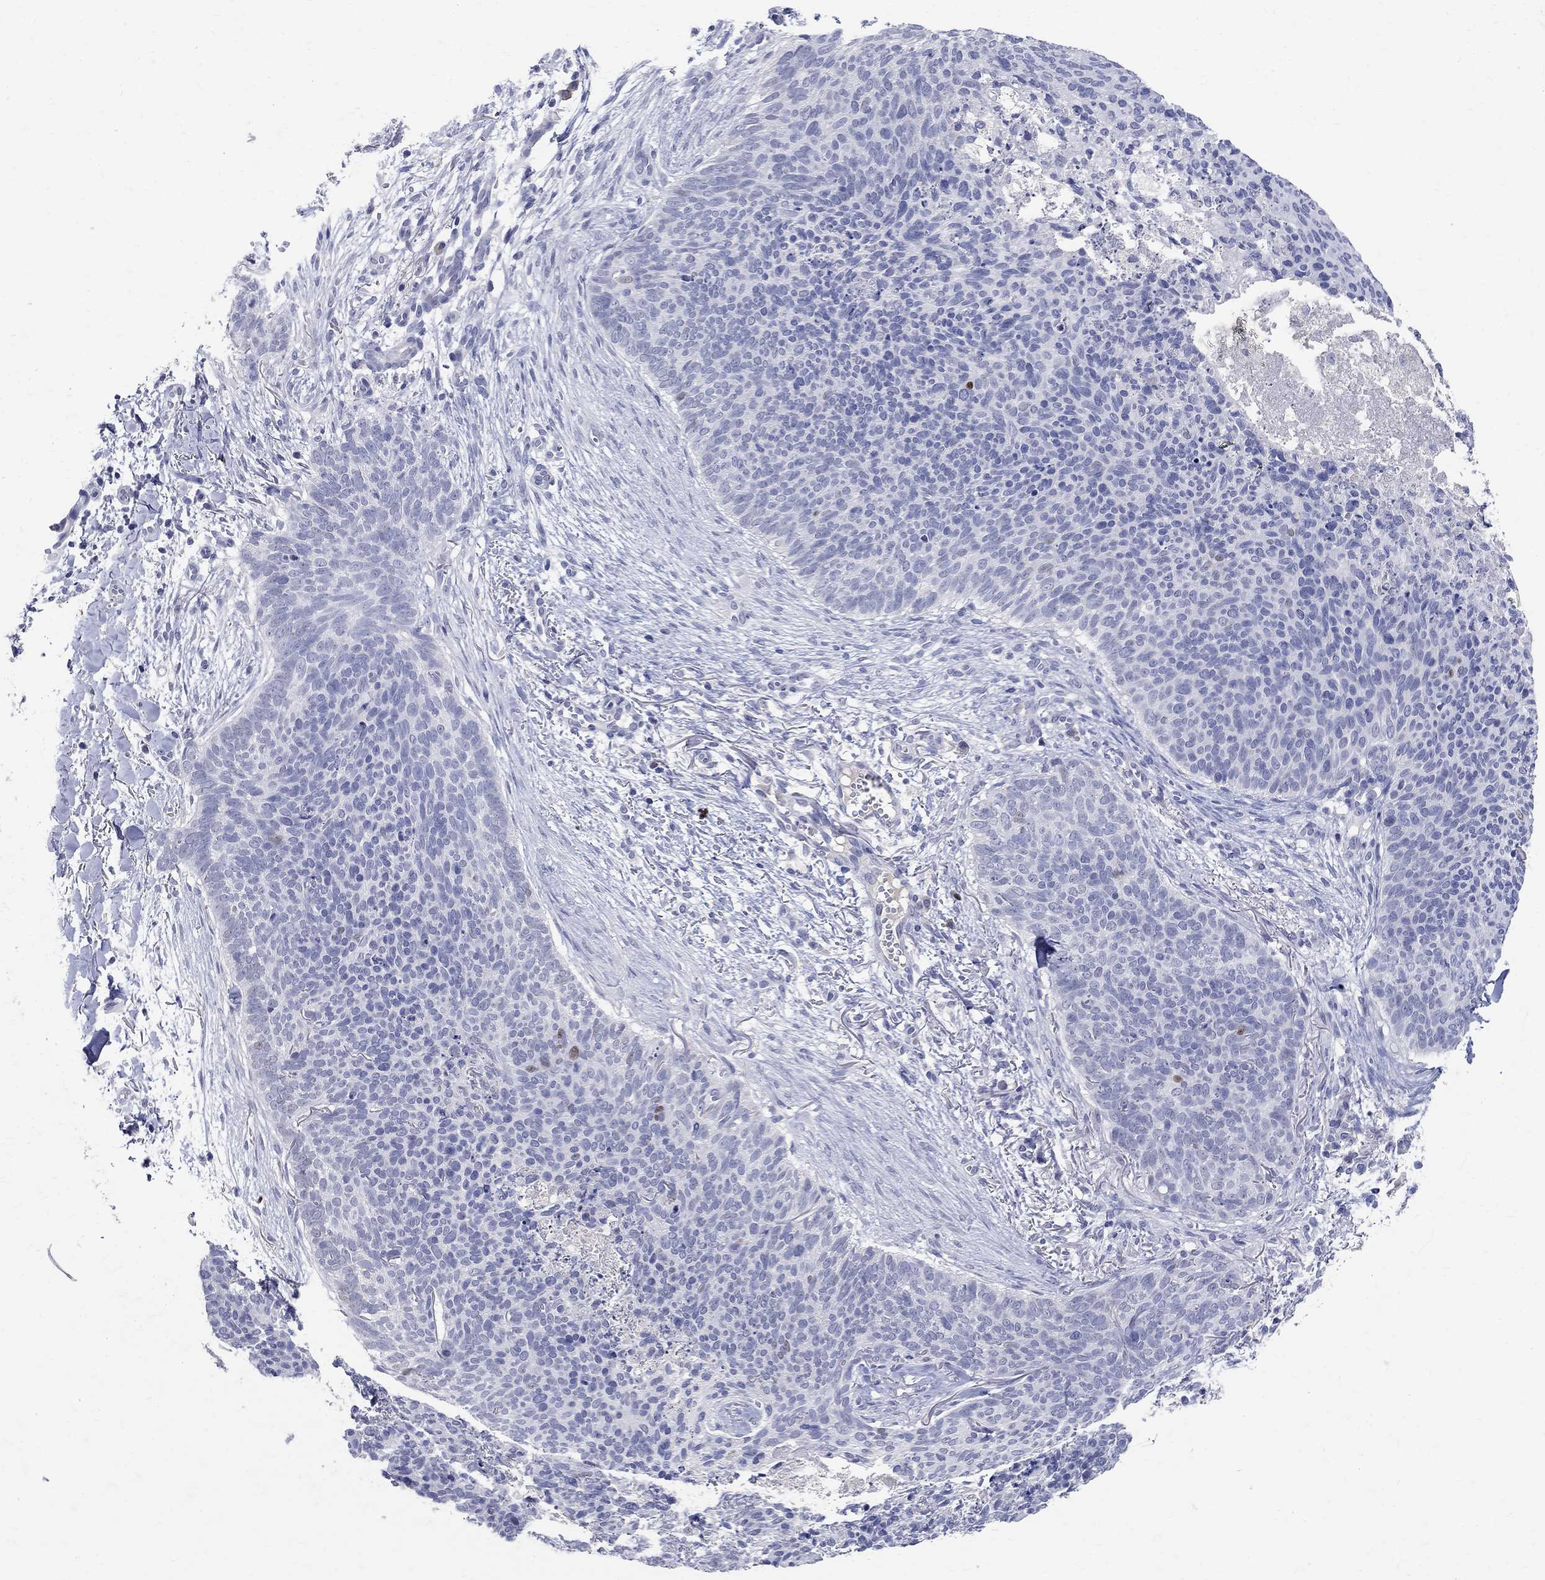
{"staining": {"intensity": "weak", "quantity": "<25%", "location": "nuclear"}, "tissue": "skin cancer", "cell_type": "Tumor cells", "image_type": "cancer", "snomed": [{"axis": "morphology", "description": "Basal cell carcinoma"}, {"axis": "topography", "description": "Skin"}], "caption": "This is an immunohistochemistry micrograph of skin basal cell carcinoma. There is no positivity in tumor cells.", "gene": "SOX2", "patient": {"sex": "male", "age": 64}}